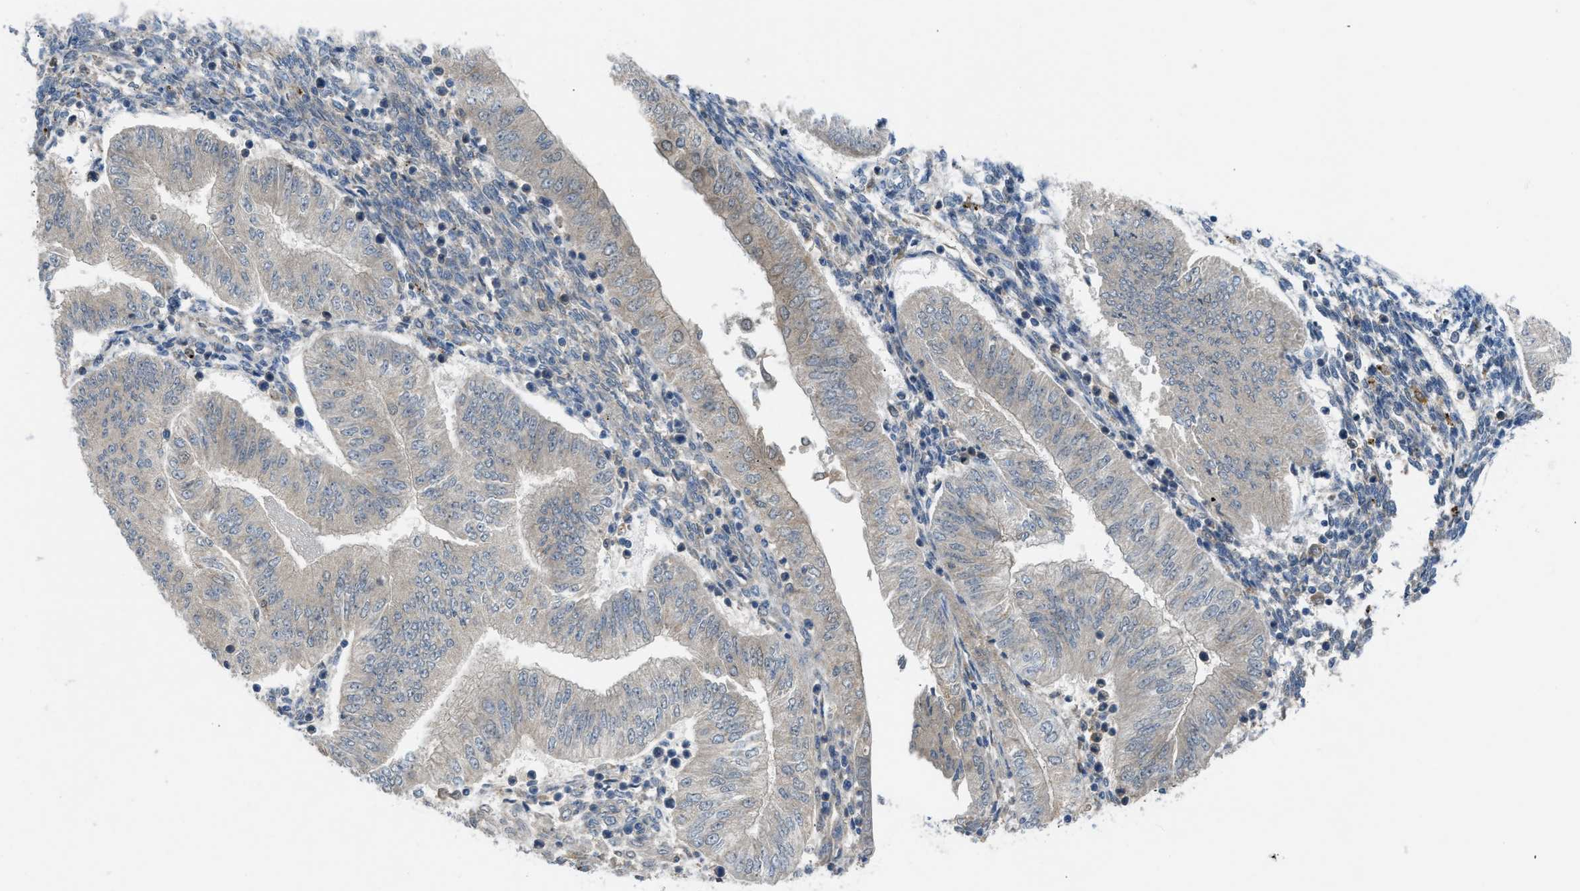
{"staining": {"intensity": "negative", "quantity": "none", "location": "none"}, "tissue": "endometrial cancer", "cell_type": "Tumor cells", "image_type": "cancer", "snomed": [{"axis": "morphology", "description": "Normal tissue, NOS"}, {"axis": "morphology", "description": "Adenocarcinoma, NOS"}, {"axis": "topography", "description": "Endometrium"}], "caption": "Tumor cells are negative for protein expression in human adenocarcinoma (endometrial).", "gene": "ZNF251", "patient": {"sex": "female", "age": 53}}